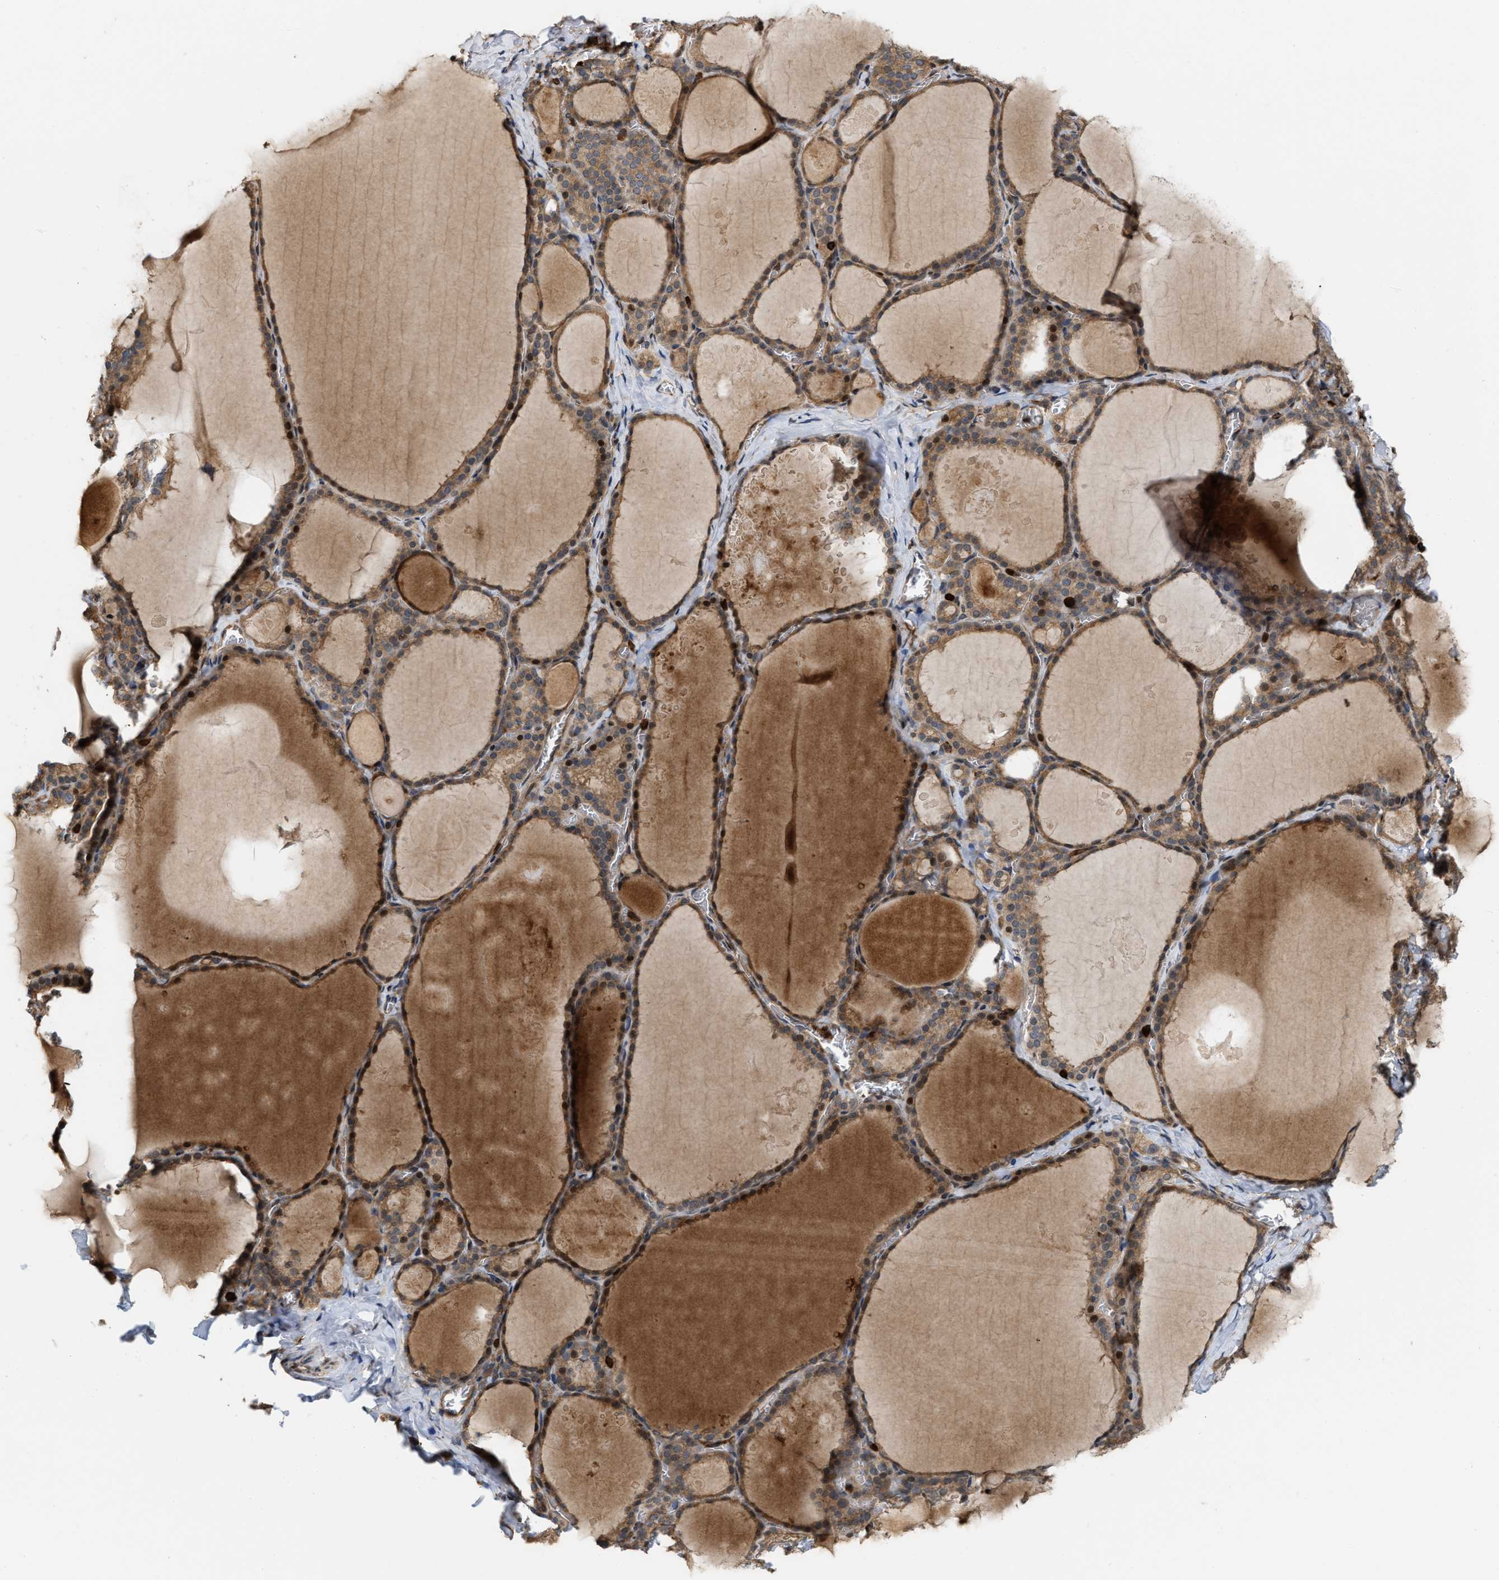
{"staining": {"intensity": "strong", "quantity": ">75%", "location": "cytoplasmic/membranous"}, "tissue": "thyroid gland", "cell_type": "Glandular cells", "image_type": "normal", "snomed": [{"axis": "morphology", "description": "Normal tissue, NOS"}, {"axis": "topography", "description": "Thyroid gland"}], "caption": "Immunohistochemical staining of unremarkable human thyroid gland demonstrates high levels of strong cytoplasmic/membranous staining in approximately >75% of glandular cells. Using DAB (brown) and hematoxylin (blue) stains, captured at high magnification using brightfield microscopy.", "gene": "IQCE", "patient": {"sex": "male", "age": 56}}